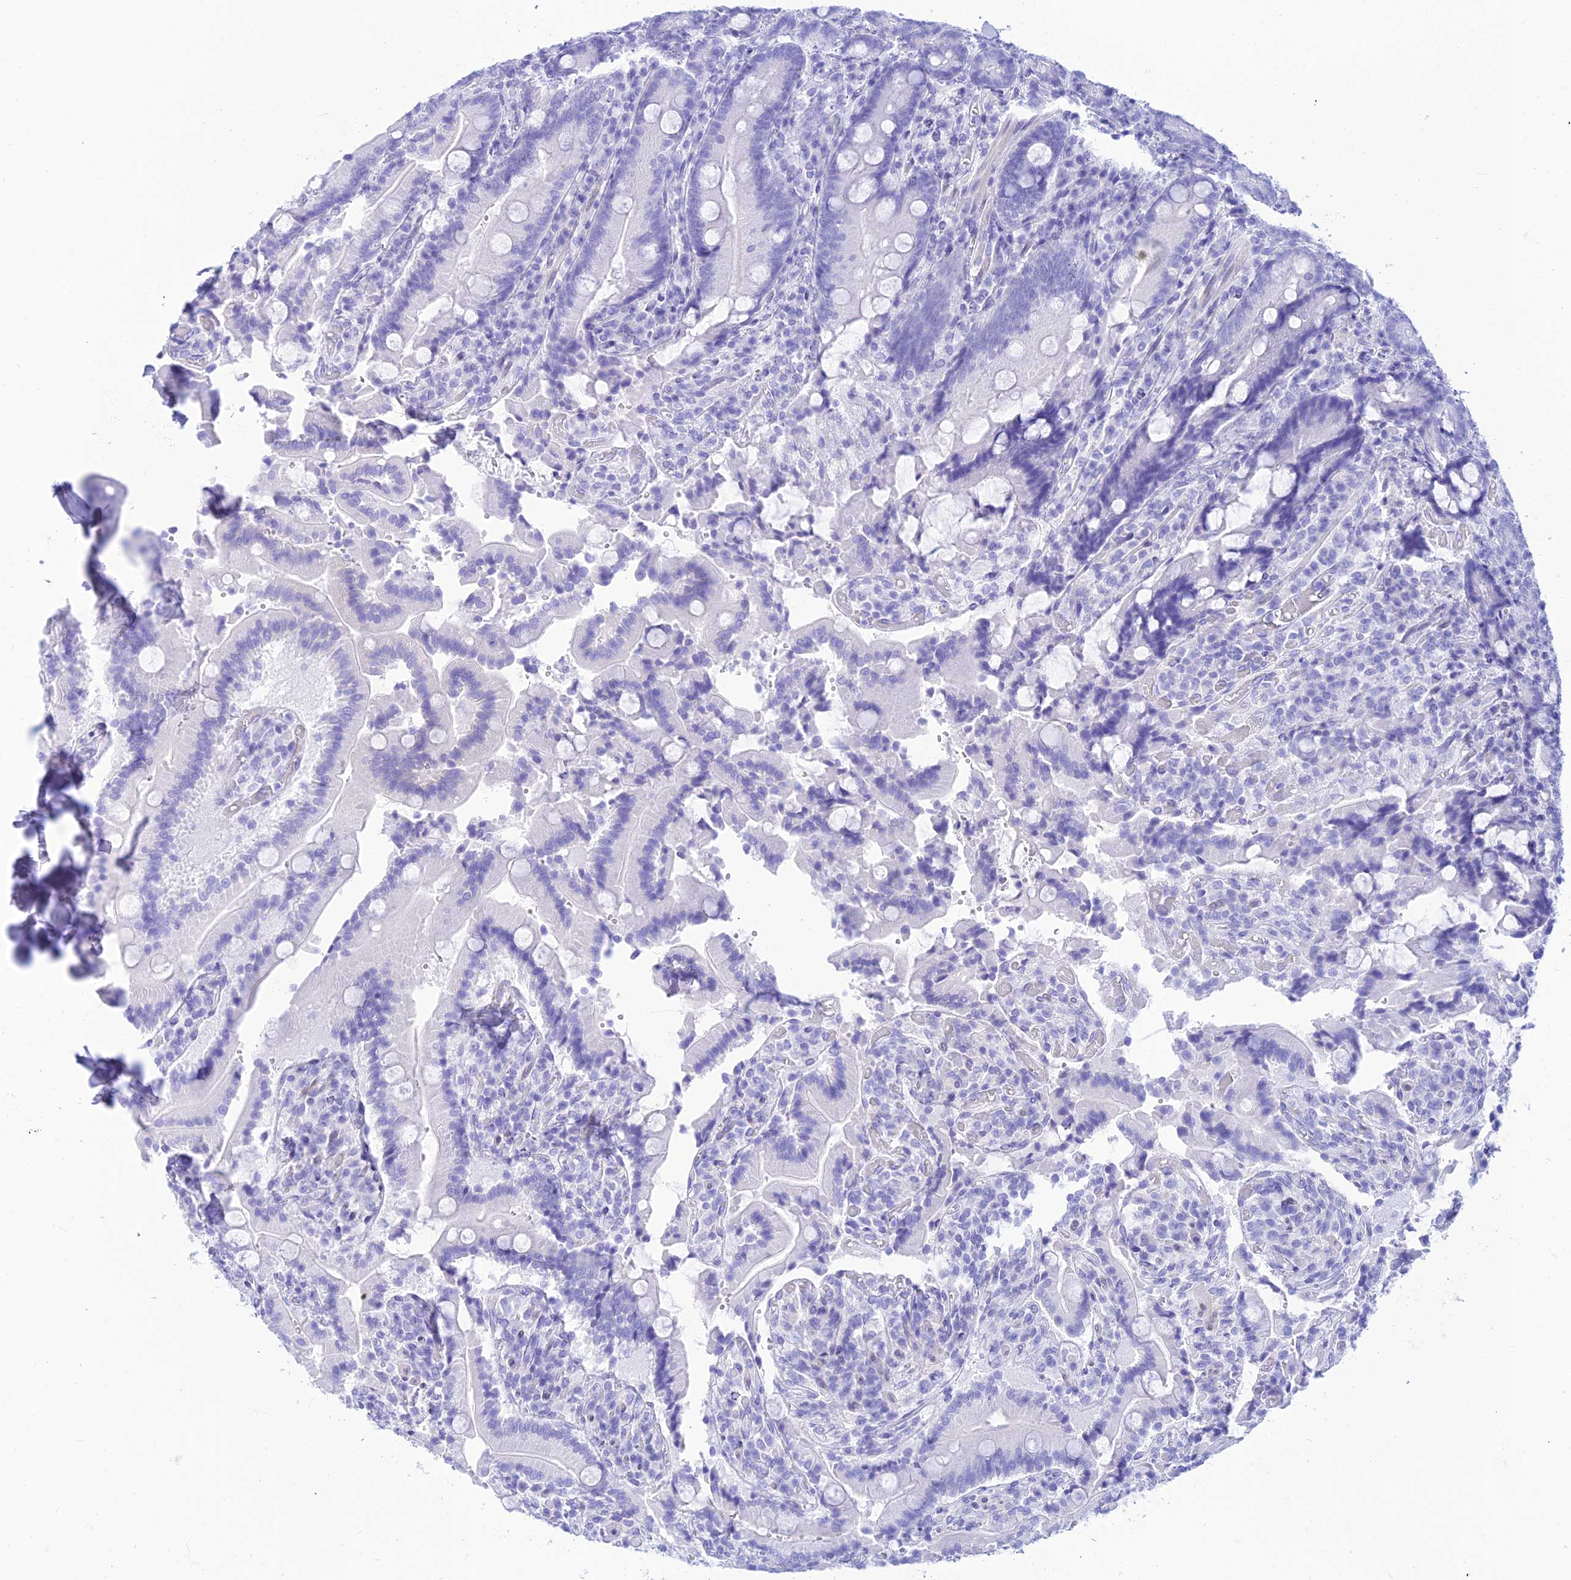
{"staining": {"intensity": "negative", "quantity": "none", "location": "none"}, "tissue": "duodenum", "cell_type": "Glandular cells", "image_type": "normal", "snomed": [{"axis": "morphology", "description": "Normal tissue, NOS"}, {"axis": "topography", "description": "Duodenum"}], "caption": "Protein analysis of unremarkable duodenum demonstrates no significant staining in glandular cells. (Immunohistochemistry, brightfield microscopy, high magnification).", "gene": "PRNP", "patient": {"sex": "female", "age": 62}}